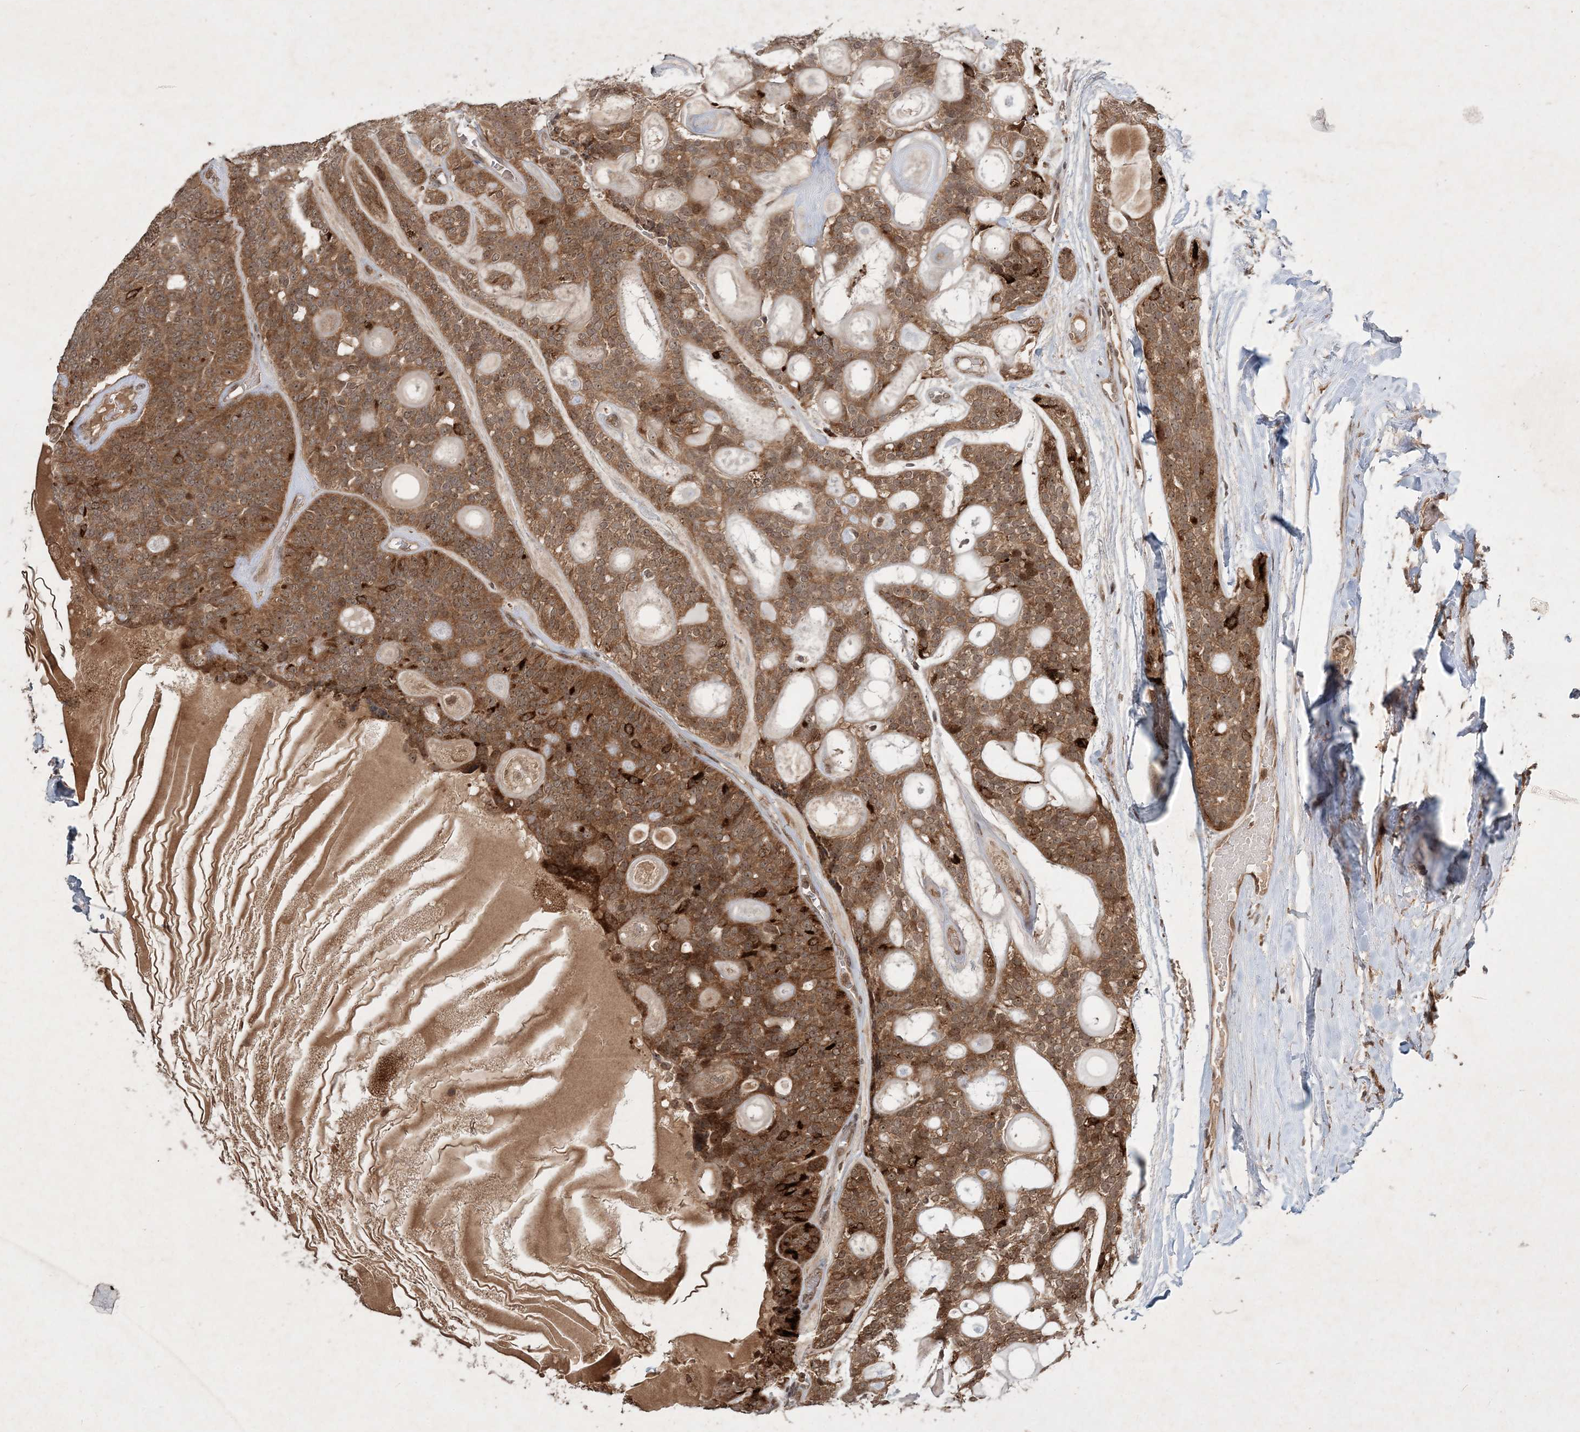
{"staining": {"intensity": "moderate", "quantity": ">75%", "location": "cytoplasmic/membranous"}, "tissue": "head and neck cancer", "cell_type": "Tumor cells", "image_type": "cancer", "snomed": [{"axis": "morphology", "description": "Adenocarcinoma, NOS"}, {"axis": "topography", "description": "Head-Neck"}], "caption": "A high-resolution histopathology image shows immunohistochemistry staining of head and neck cancer (adenocarcinoma), which shows moderate cytoplasmic/membranous staining in about >75% of tumor cells.", "gene": "UBR3", "patient": {"sex": "male", "age": 66}}